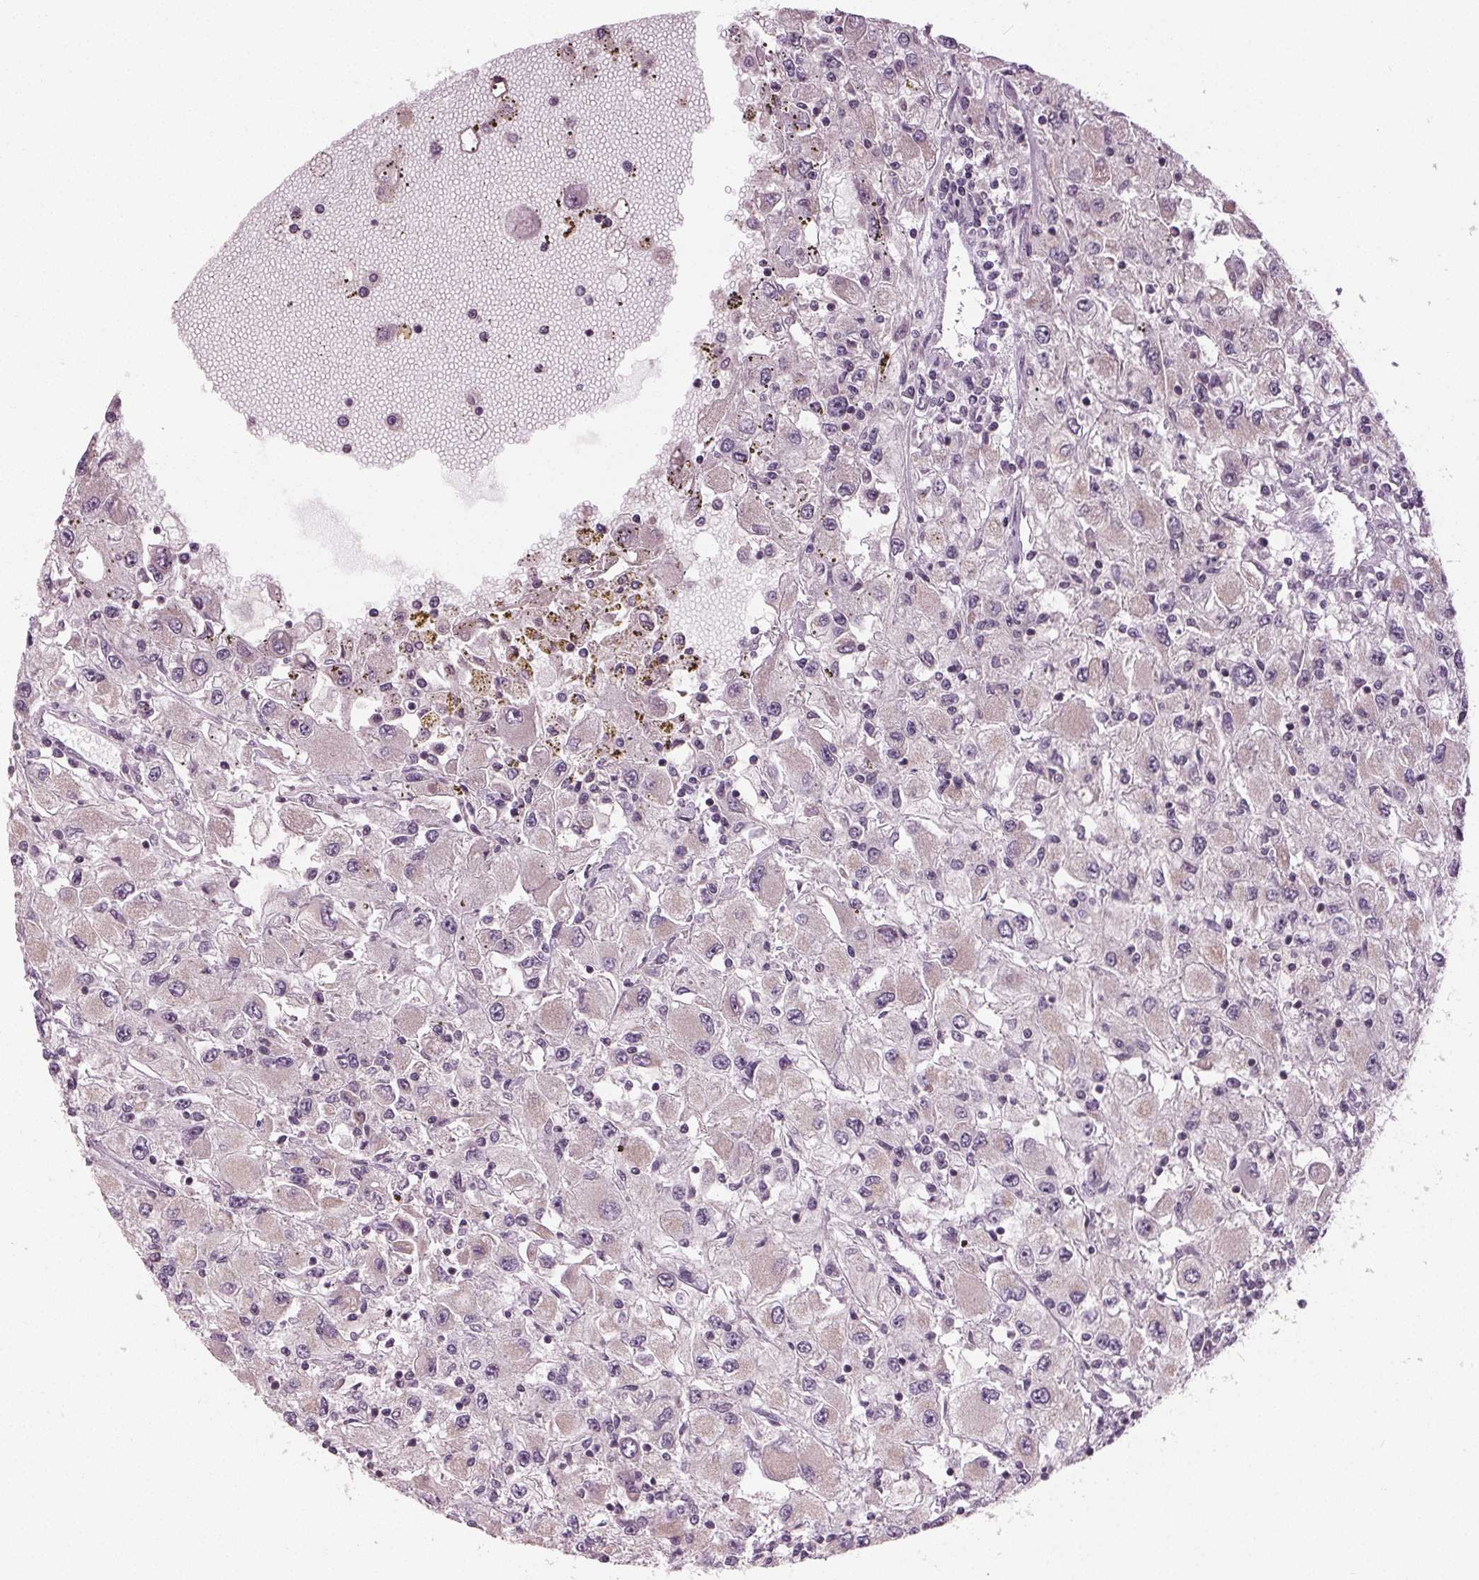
{"staining": {"intensity": "negative", "quantity": "none", "location": "none"}, "tissue": "renal cancer", "cell_type": "Tumor cells", "image_type": "cancer", "snomed": [{"axis": "morphology", "description": "Adenocarcinoma, NOS"}, {"axis": "topography", "description": "Kidney"}], "caption": "Adenocarcinoma (renal) stained for a protein using immunohistochemistry (IHC) demonstrates no staining tumor cells.", "gene": "ZNF605", "patient": {"sex": "female", "age": 67}}